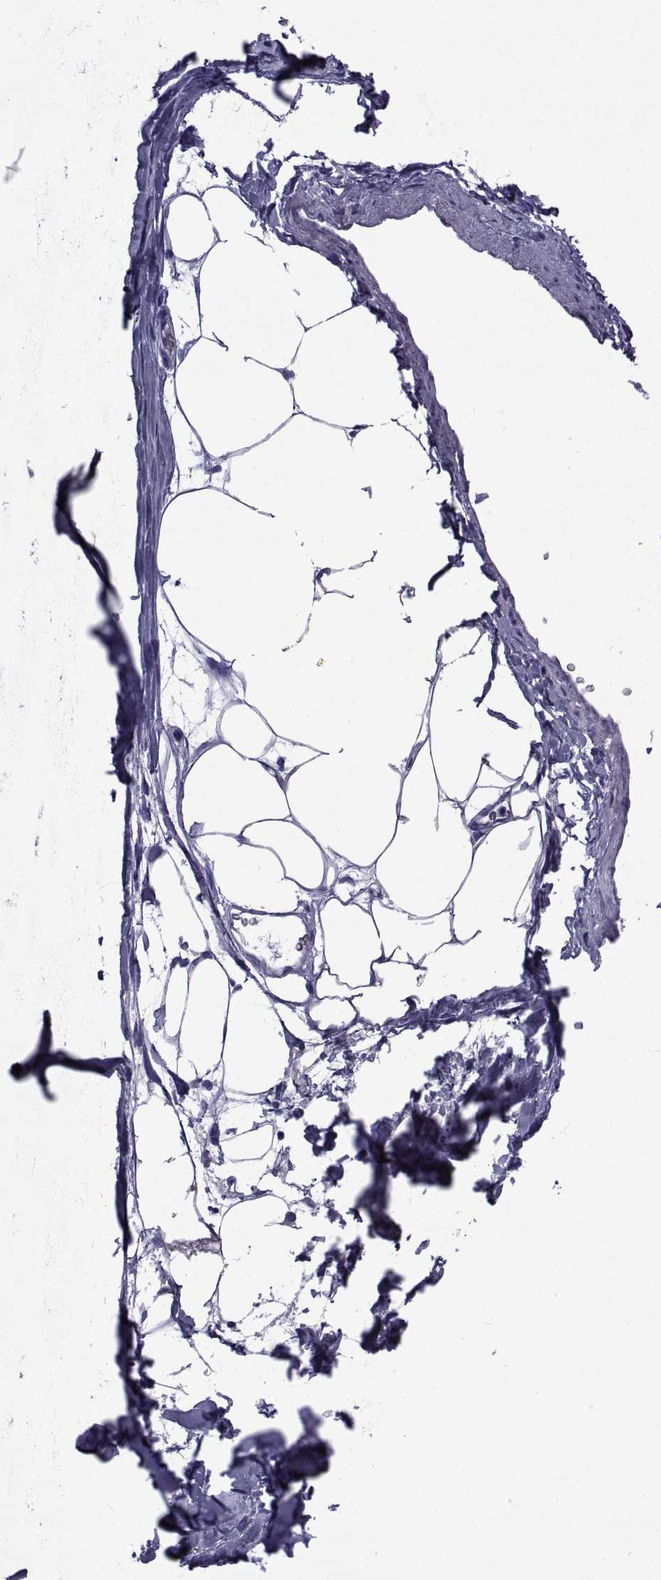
{"staining": {"intensity": "negative", "quantity": "none", "location": "none"}, "tissue": "adipose tissue", "cell_type": "Adipocytes", "image_type": "normal", "snomed": [{"axis": "morphology", "description": "Normal tissue, NOS"}, {"axis": "topography", "description": "Cartilage tissue"}, {"axis": "topography", "description": "Bronchus"}], "caption": "A photomicrograph of adipose tissue stained for a protein exhibits no brown staining in adipocytes.", "gene": "GKAP1", "patient": {"sex": "male", "age": 58}}